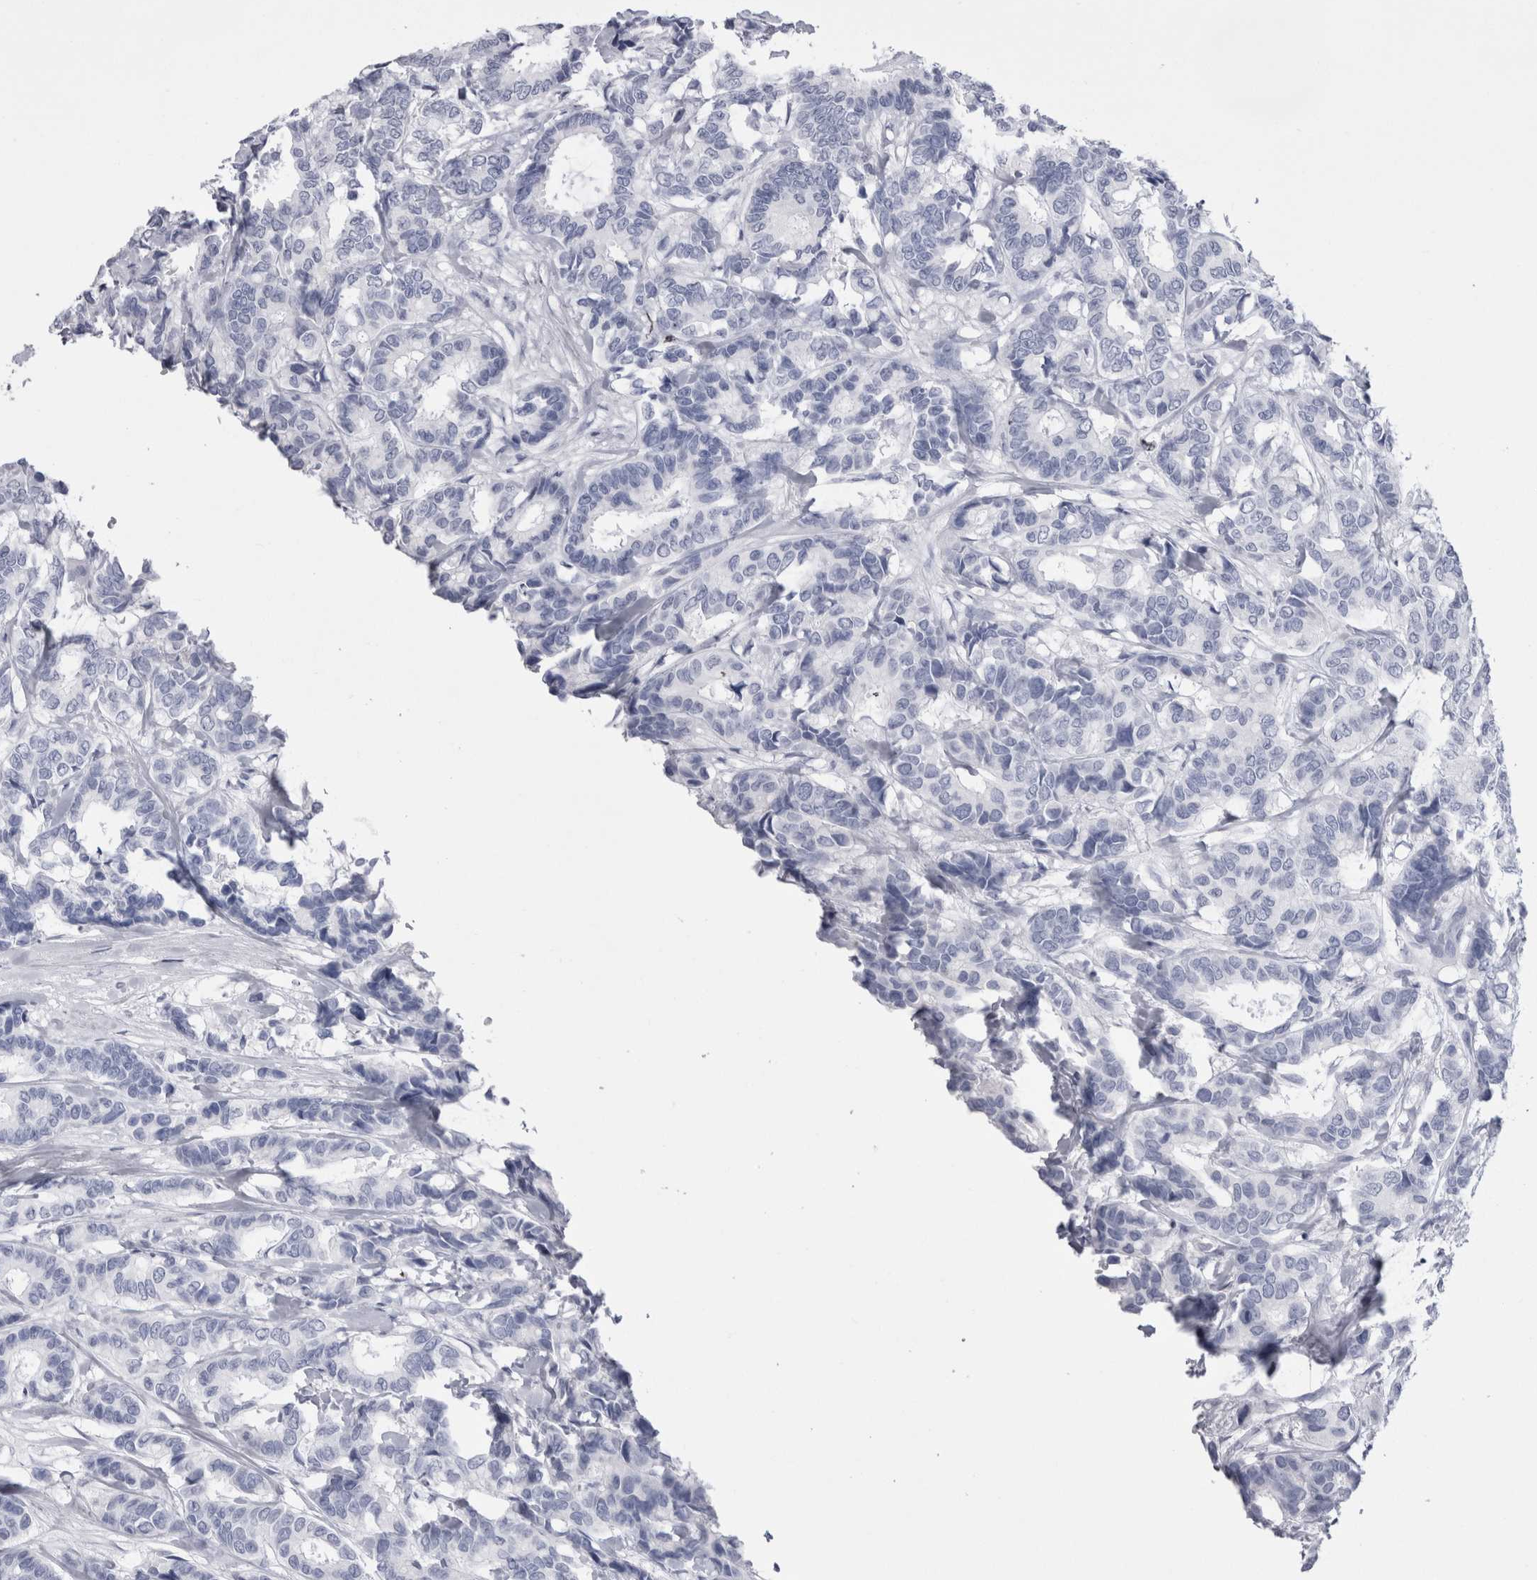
{"staining": {"intensity": "negative", "quantity": "none", "location": "none"}, "tissue": "breast cancer", "cell_type": "Tumor cells", "image_type": "cancer", "snomed": [{"axis": "morphology", "description": "Duct carcinoma"}, {"axis": "topography", "description": "Breast"}], "caption": "The histopathology image displays no staining of tumor cells in breast cancer (intraductal carcinoma).", "gene": "CDHR5", "patient": {"sex": "female", "age": 87}}